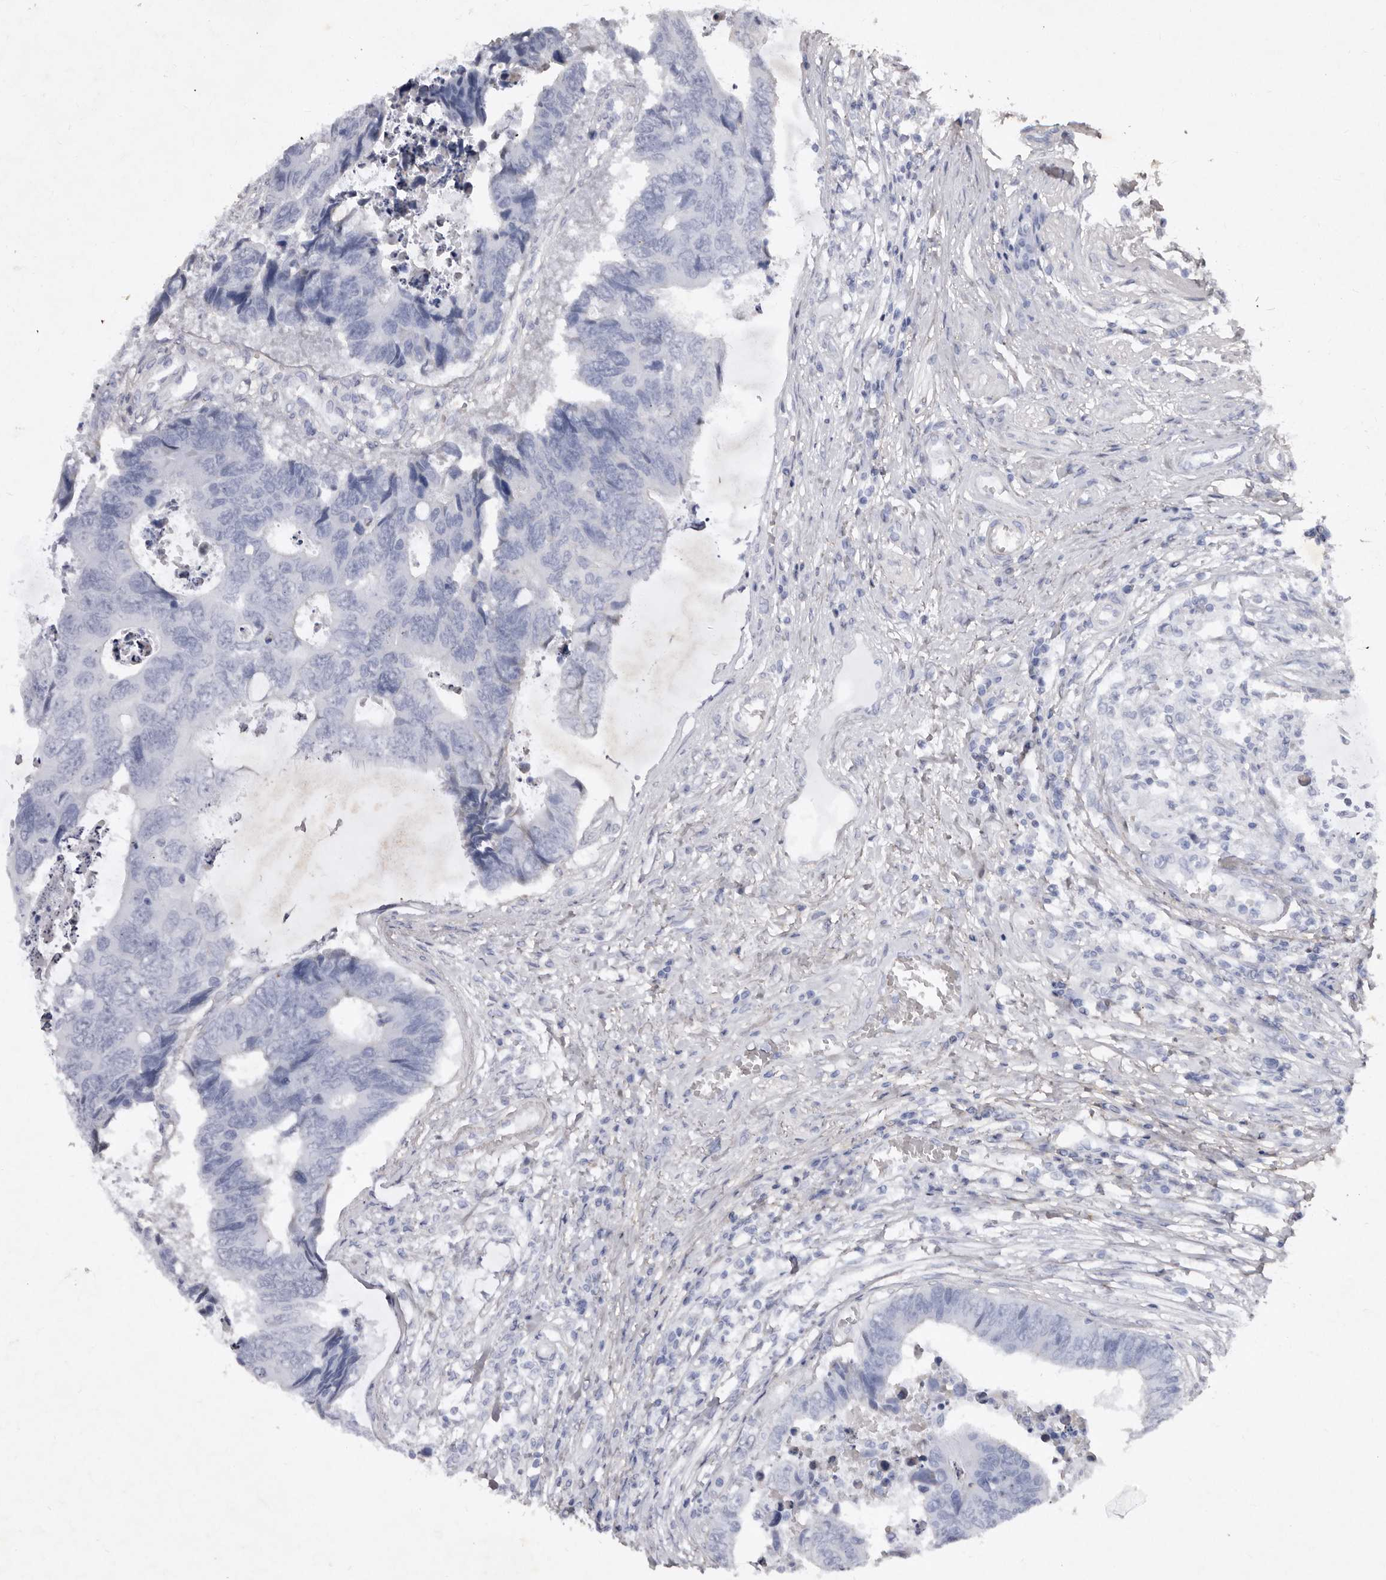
{"staining": {"intensity": "negative", "quantity": "none", "location": "none"}, "tissue": "colorectal cancer", "cell_type": "Tumor cells", "image_type": "cancer", "snomed": [{"axis": "morphology", "description": "Adenocarcinoma, NOS"}, {"axis": "topography", "description": "Rectum"}], "caption": "Immunohistochemistry micrograph of neoplastic tissue: colorectal cancer (adenocarcinoma) stained with DAB (3,3'-diaminobenzidine) displays no significant protein staining in tumor cells.", "gene": "ABL1", "patient": {"sex": "male", "age": 84}}